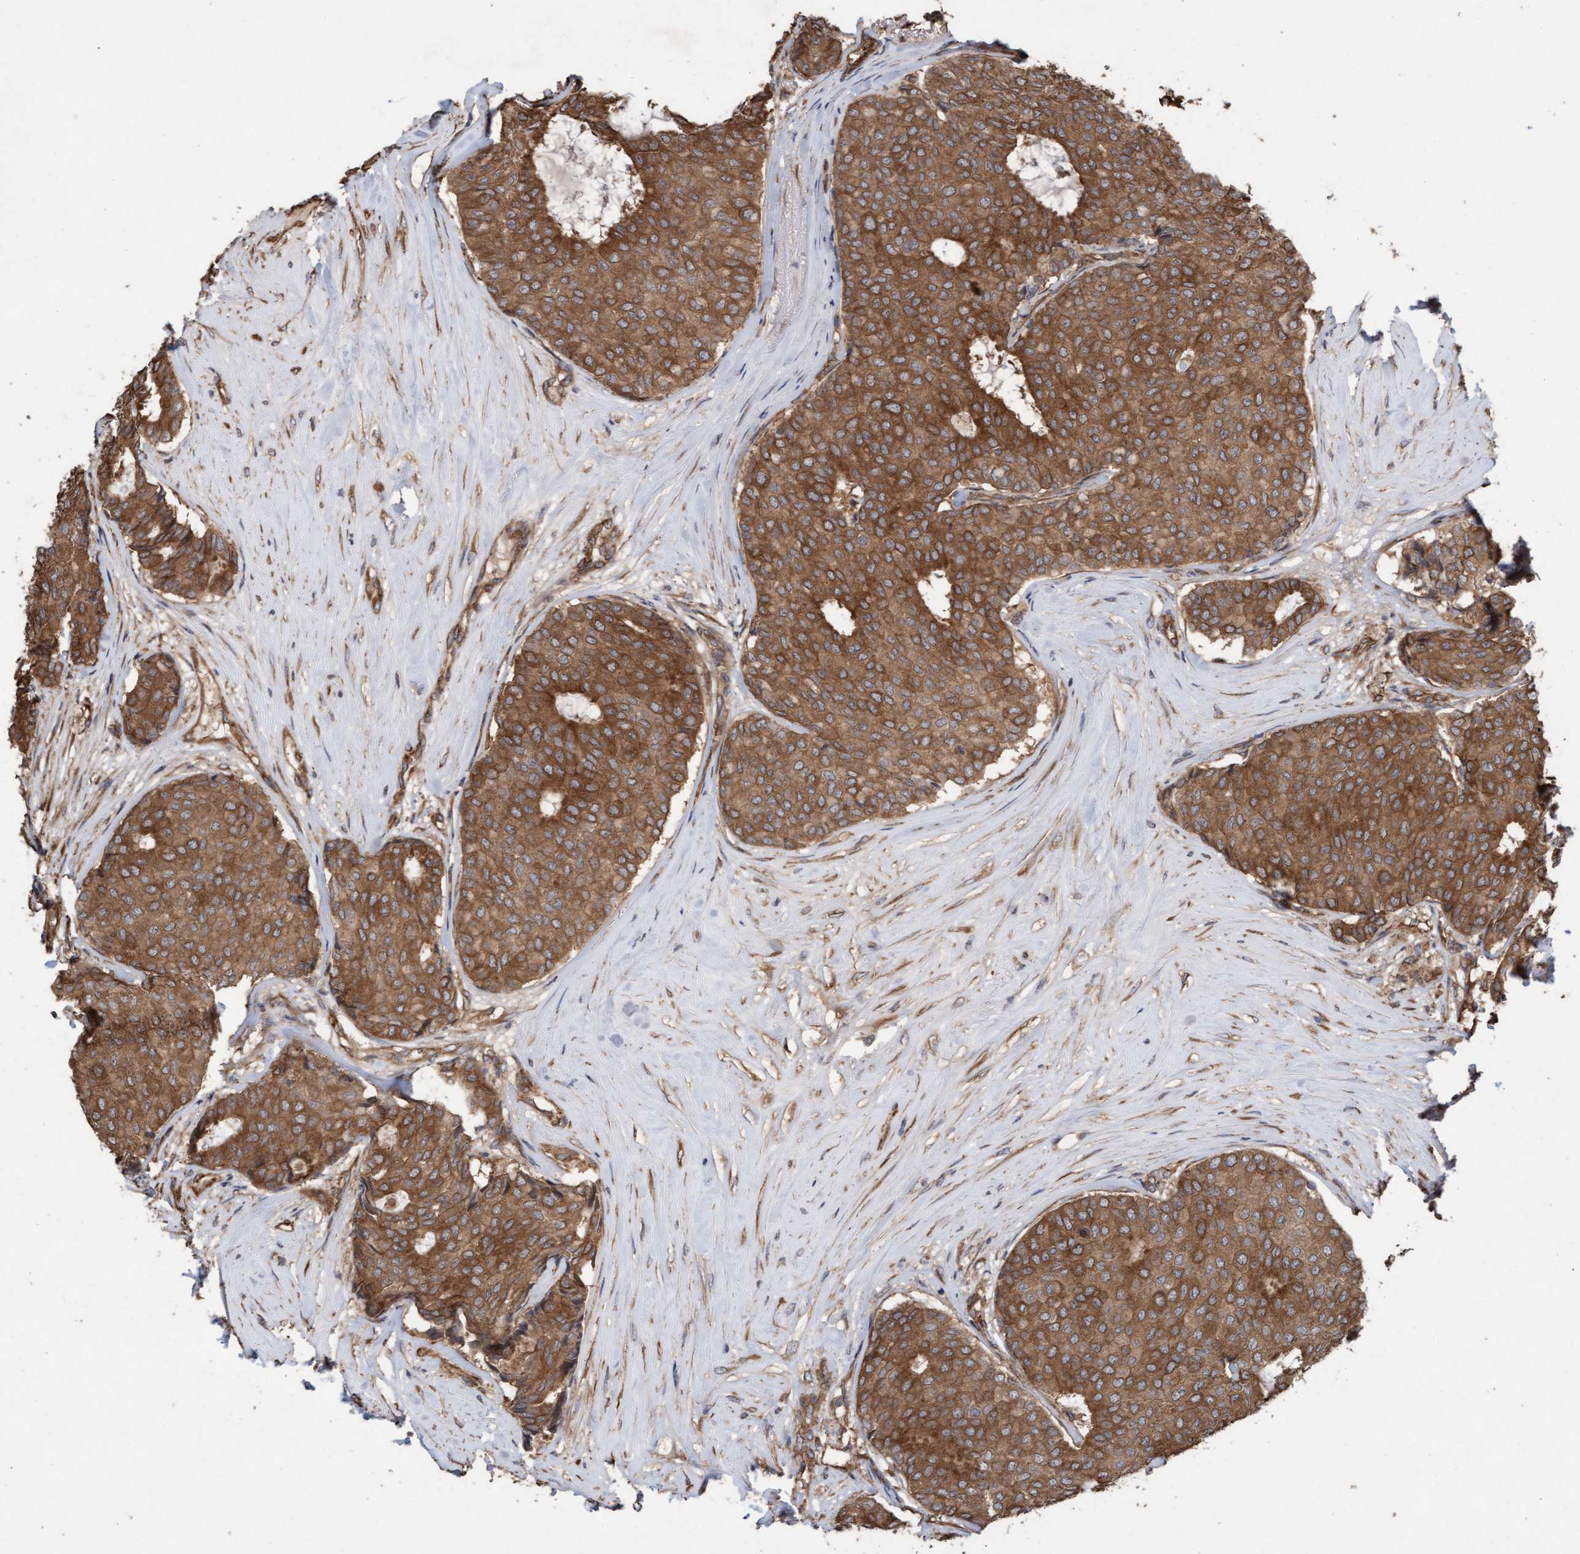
{"staining": {"intensity": "moderate", "quantity": ">75%", "location": "cytoplasmic/membranous"}, "tissue": "breast cancer", "cell_type": "Tumor cells", "image_type": "cancer", "snomed": [{"axis": "morphology", "description": "Duct carcinoma"}, {"axis": "topography", "description": "Breast"}], "caption": "An immunohistochemistry (IHC) photomicrograph of neoplastic tissue is shown. Protein staining in brown shows moderate cytoplasmic/membranous positivity in breast cancer within tumor cells. (DAB (3,3'-diaminobenzidine) IHC with brightfield microscopy, high magnification).", "gene": "CDC42EP4", "patient": {"sex": "female", "age": 75}}